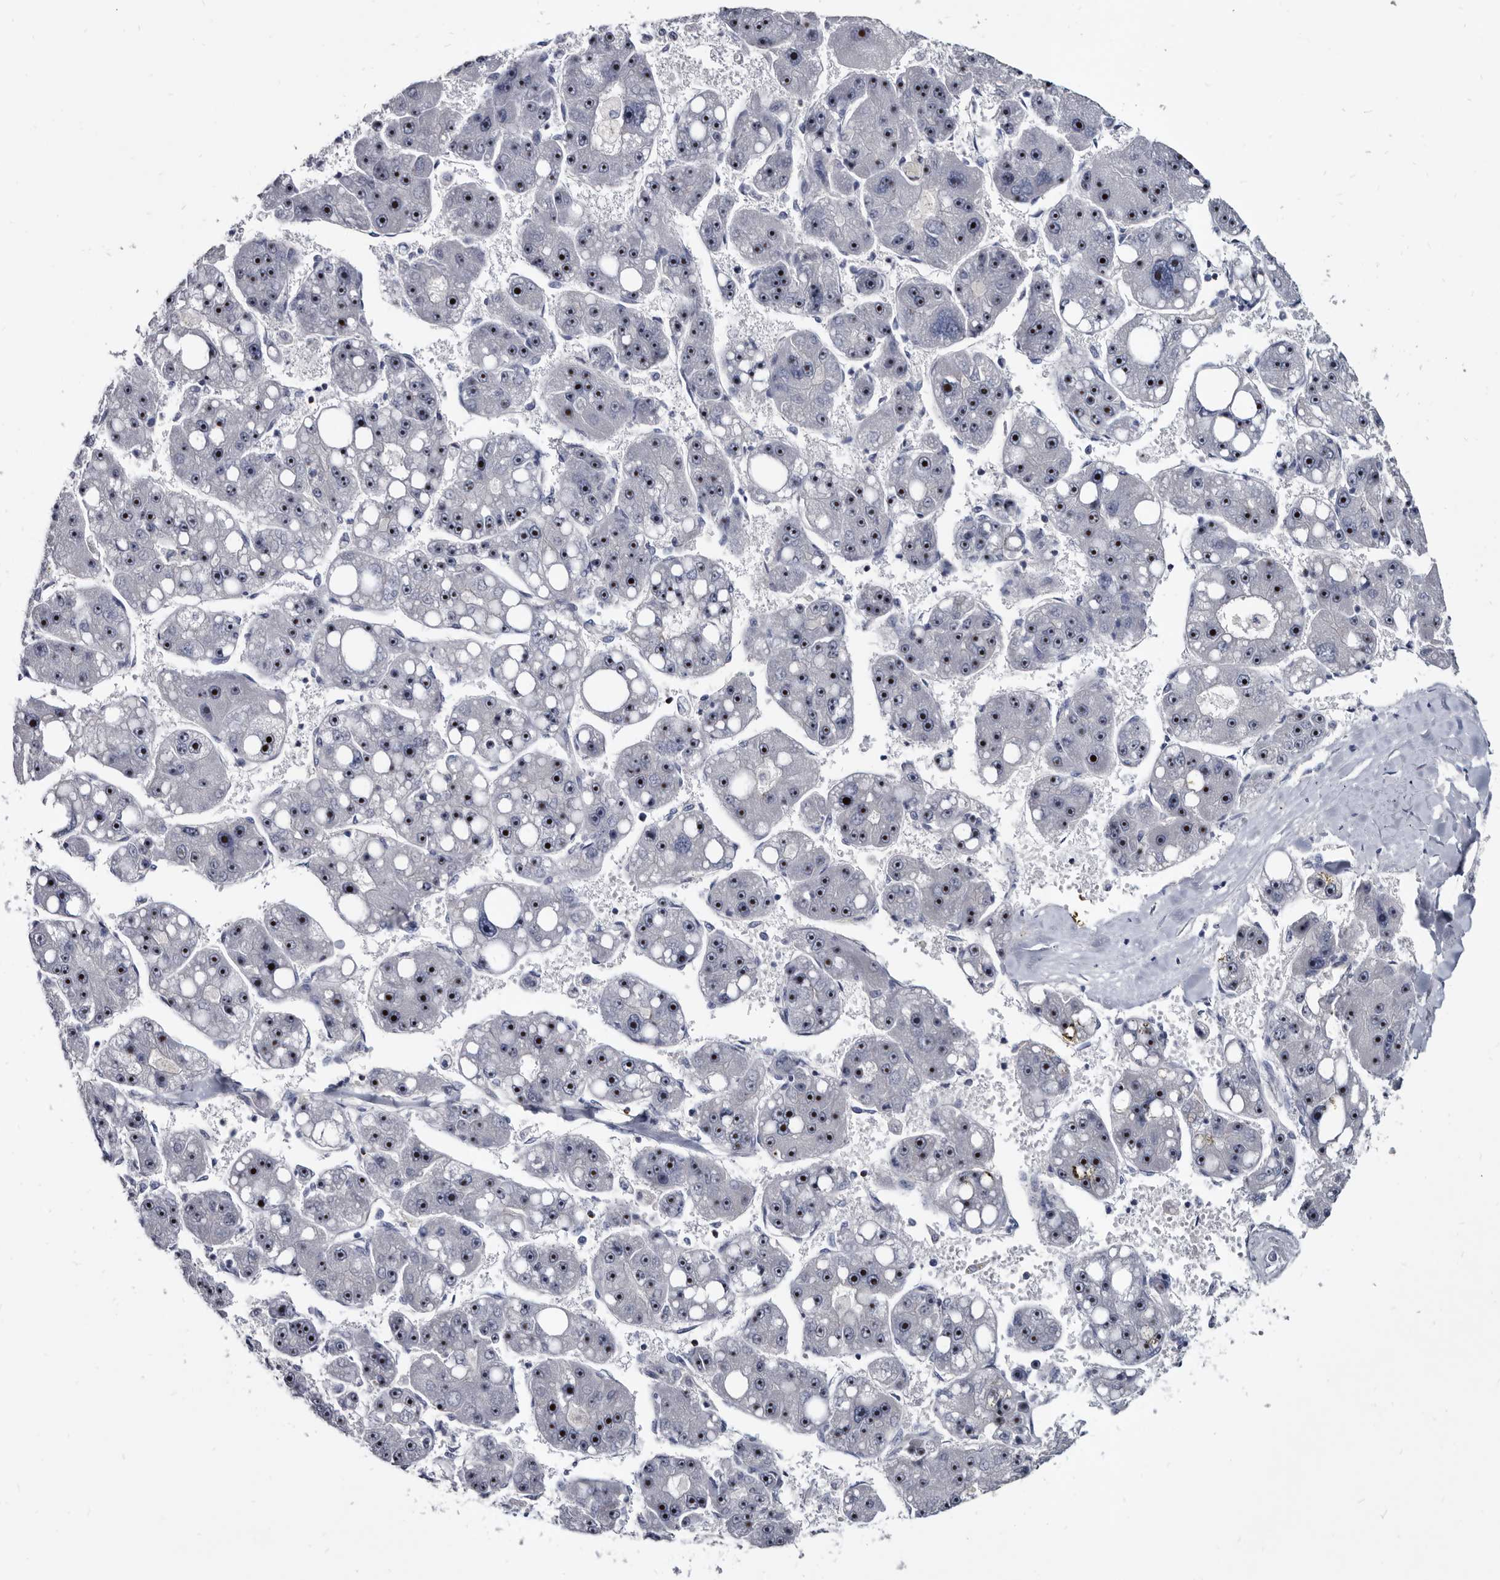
{"staining": {"intensity": "strong", "quantity": ">75%", "location": "nuclear"}, "tissue": "liver cancer", "cell_type": "Tumor cells", "image_type": "cancer", "snomed": [{"axis": "morphology", "description": "Carcinoma, Hepatocellular, NOS"}, {"axis": "topography", "description": "Liver"}], "caption": "High-power microscopy captured an immunohistochemistry (IHC) image of hepatocellular carcinoma (liver), revealing strong nuclear expression in approximately >75% of tumor cells. (DAB (3,3'-diaminobenzidine) IHC with brightfield microscopy, high magnification).", "gene": "PRSS8", "patient": {"sex": "female", "age": 61}}